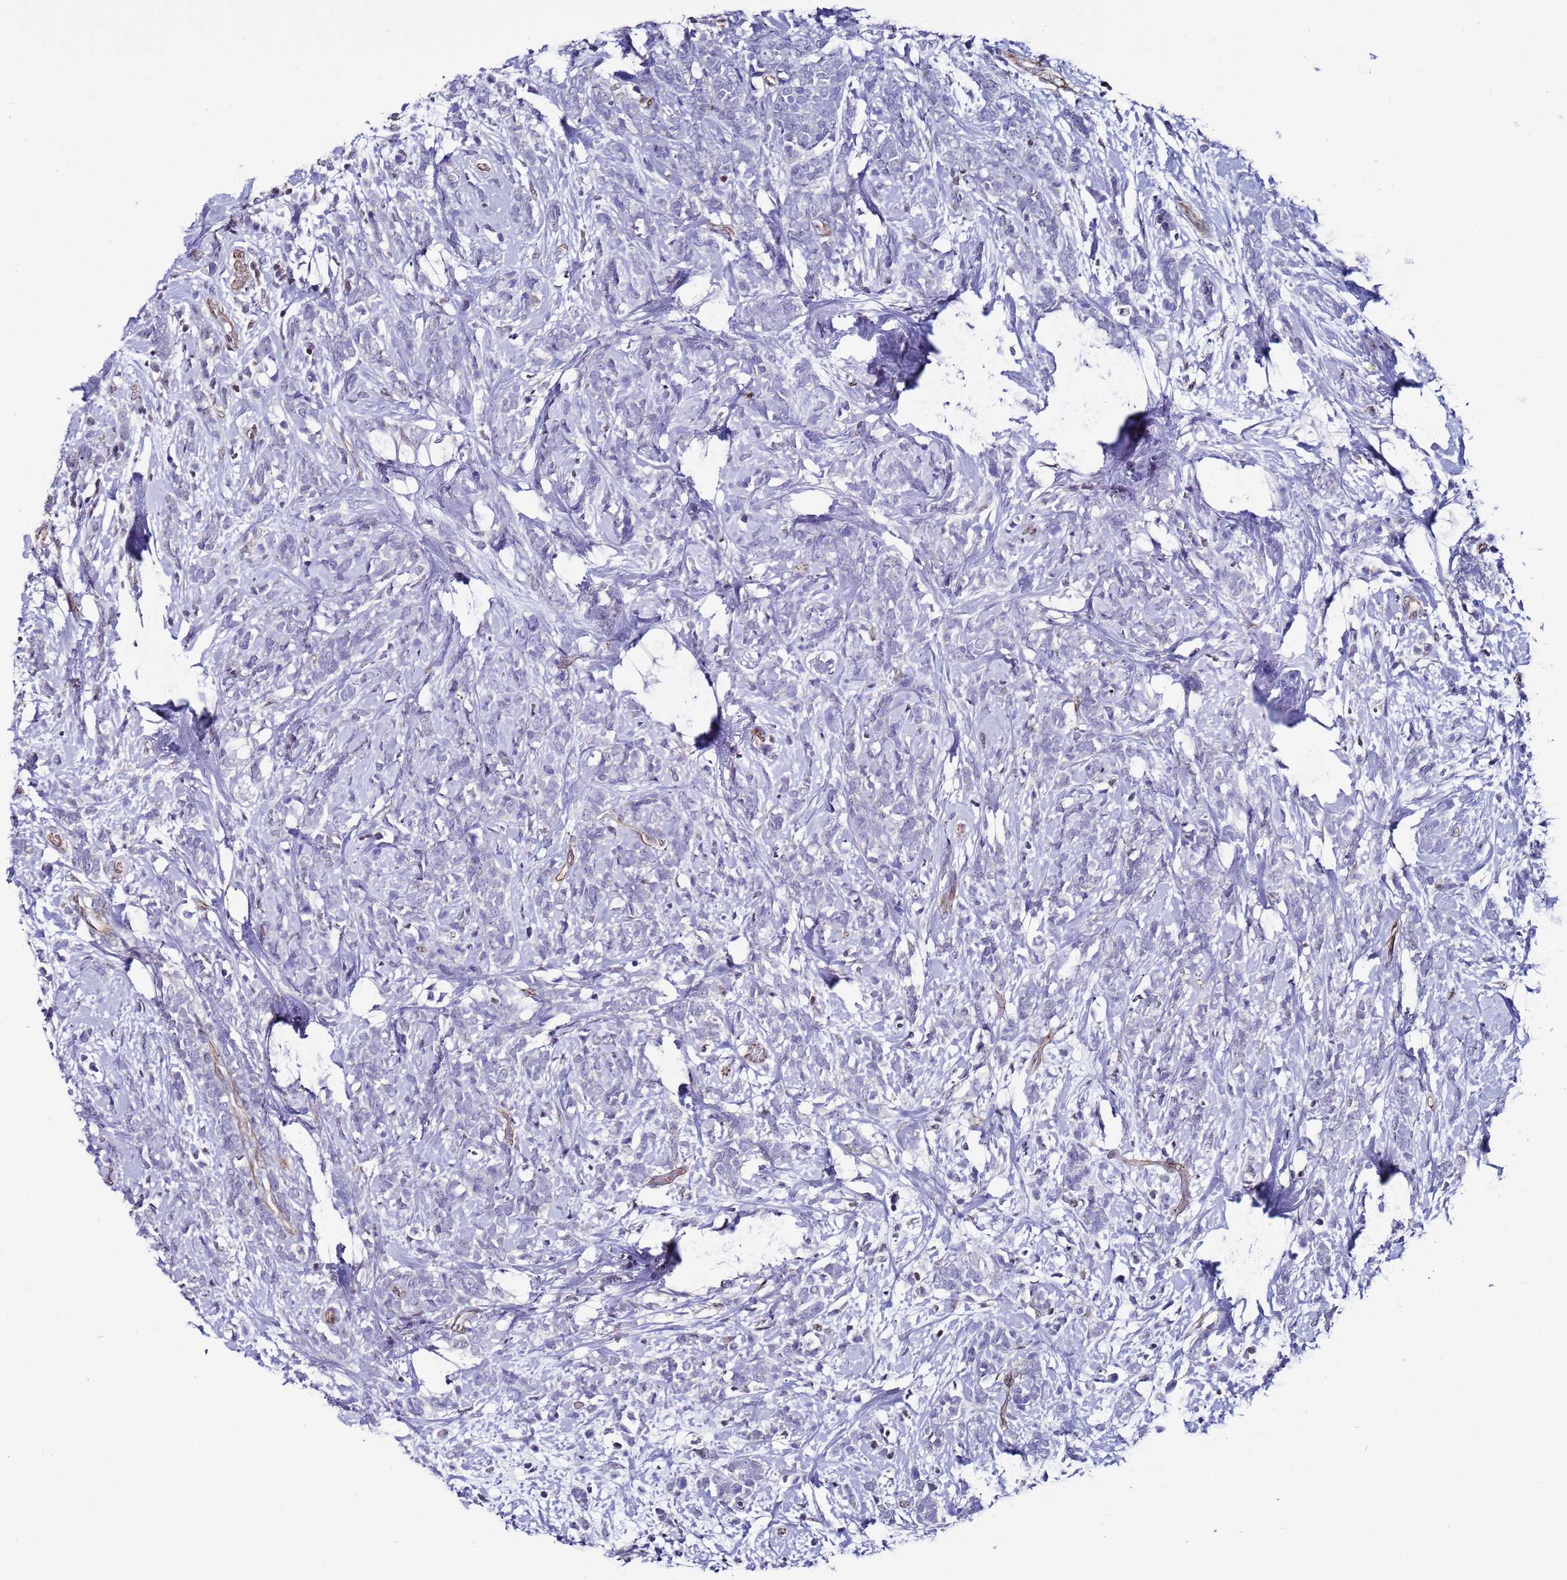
{"staining": {"intensity": "negative", "quantity": "none", "location": "none"}, "tissue": "breast cancer", "cell_type": "Tumor cells", "image_type": "cancer", "snomed": [{"axis": "morphology", "description": "Lobular carcinoma"}, {"axis": "topography", "description": "Breast"}], "caption": "Tumor cells are negative for brown protein staining in lobular carcinoma (breast).", "gene": "TENM3", "patient": {"sex": "female", "age": 58}}